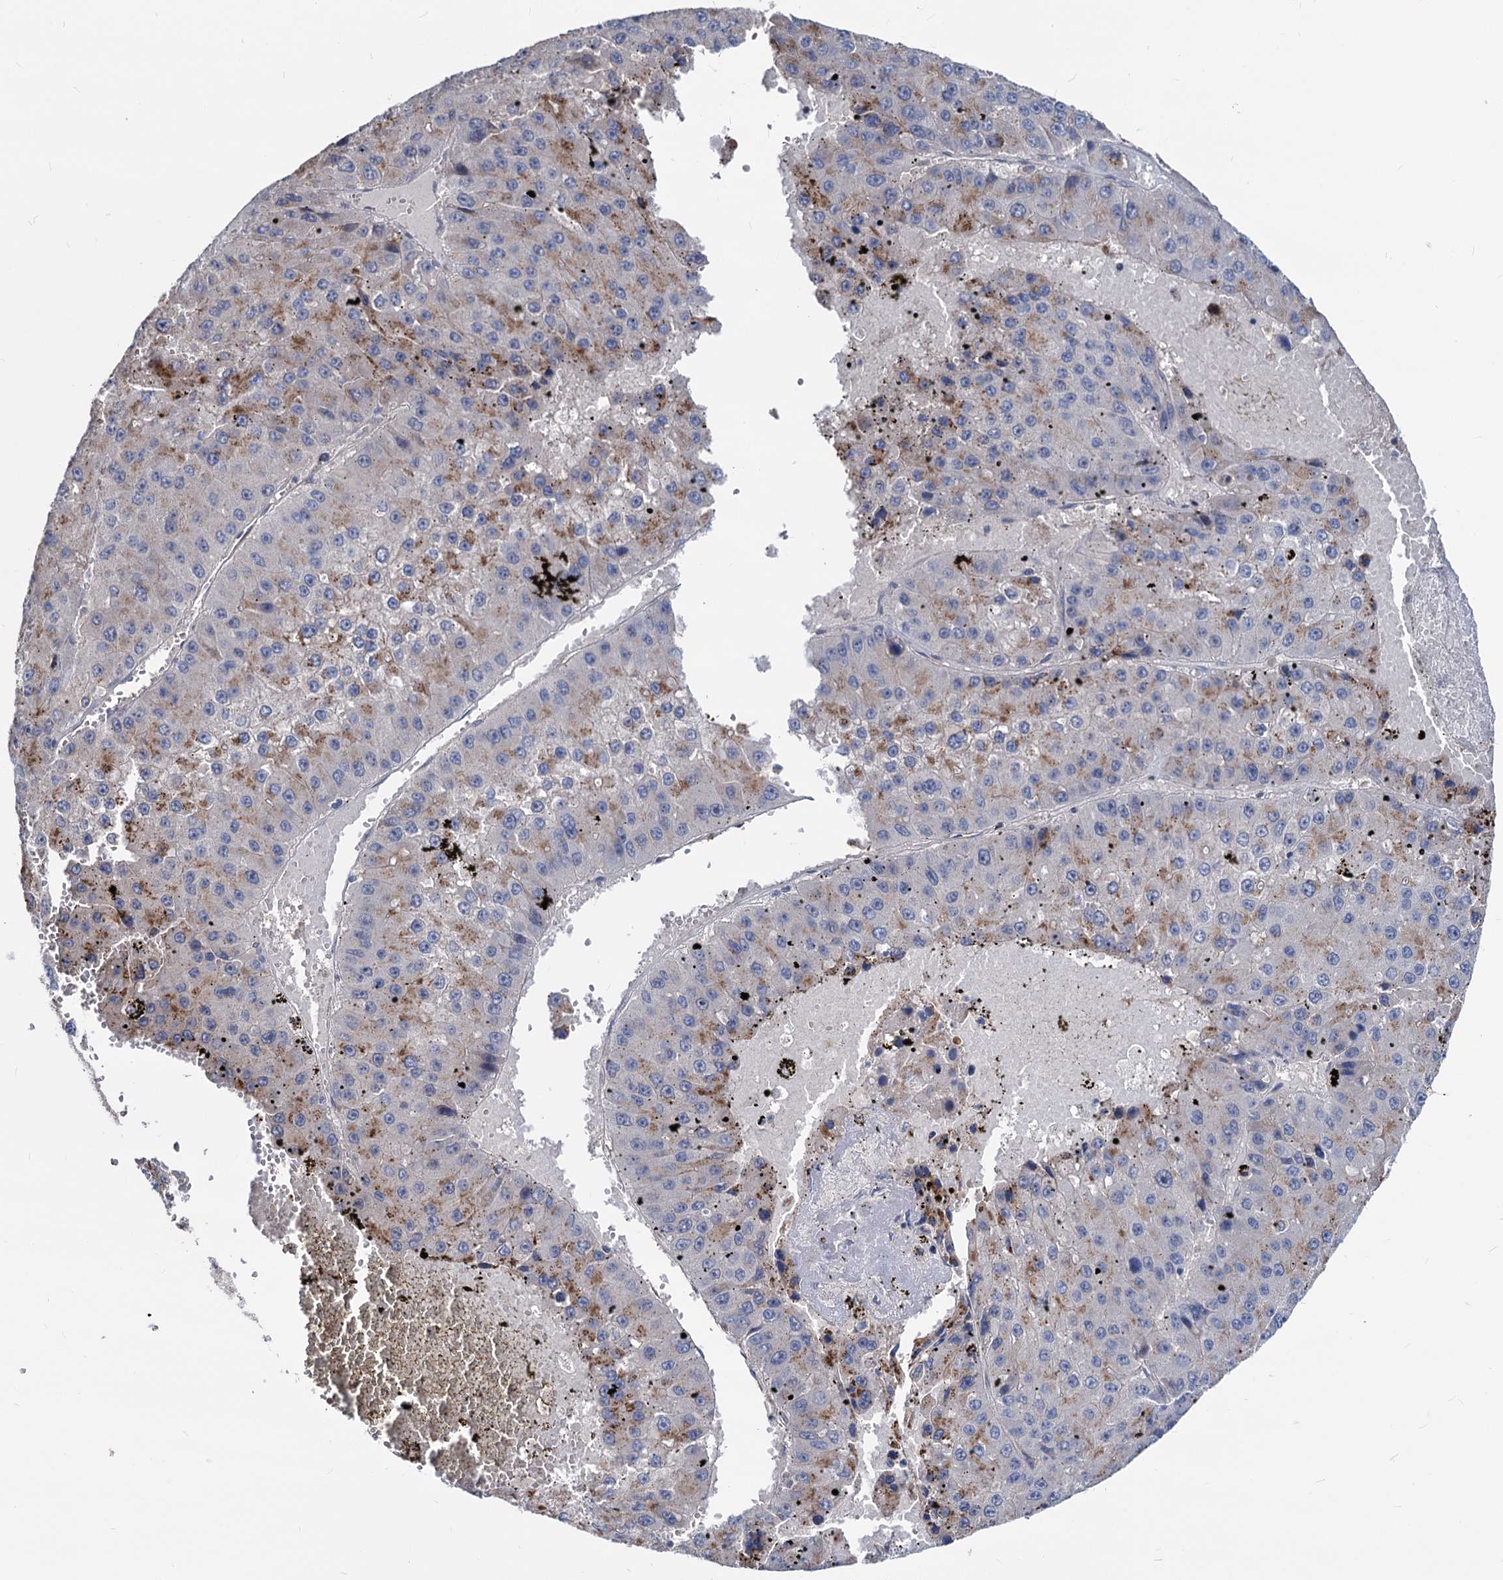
{"staining": {"intensity": "moderate", "quantity": "<25%", "location": "cytoplasmic/membranous"}, "tissue": "liver cancer", "cell_type": "Tumor cells", "image_type": "cancer", "snomed": [{"axis": "morphology", "description": "Carcinoma, Hepatocellular, NOS"}, {"axis": "topography", "description": "Liver"}], "caption": "Brown immunohistochemical staining in hepatocellular carcinoma (liver) displays moderate cytoplasmic/membranous staining in approximately <25% of tumor cells.", "gene": "SMAGP", "patient": {"sex": "female", "age": 73}}